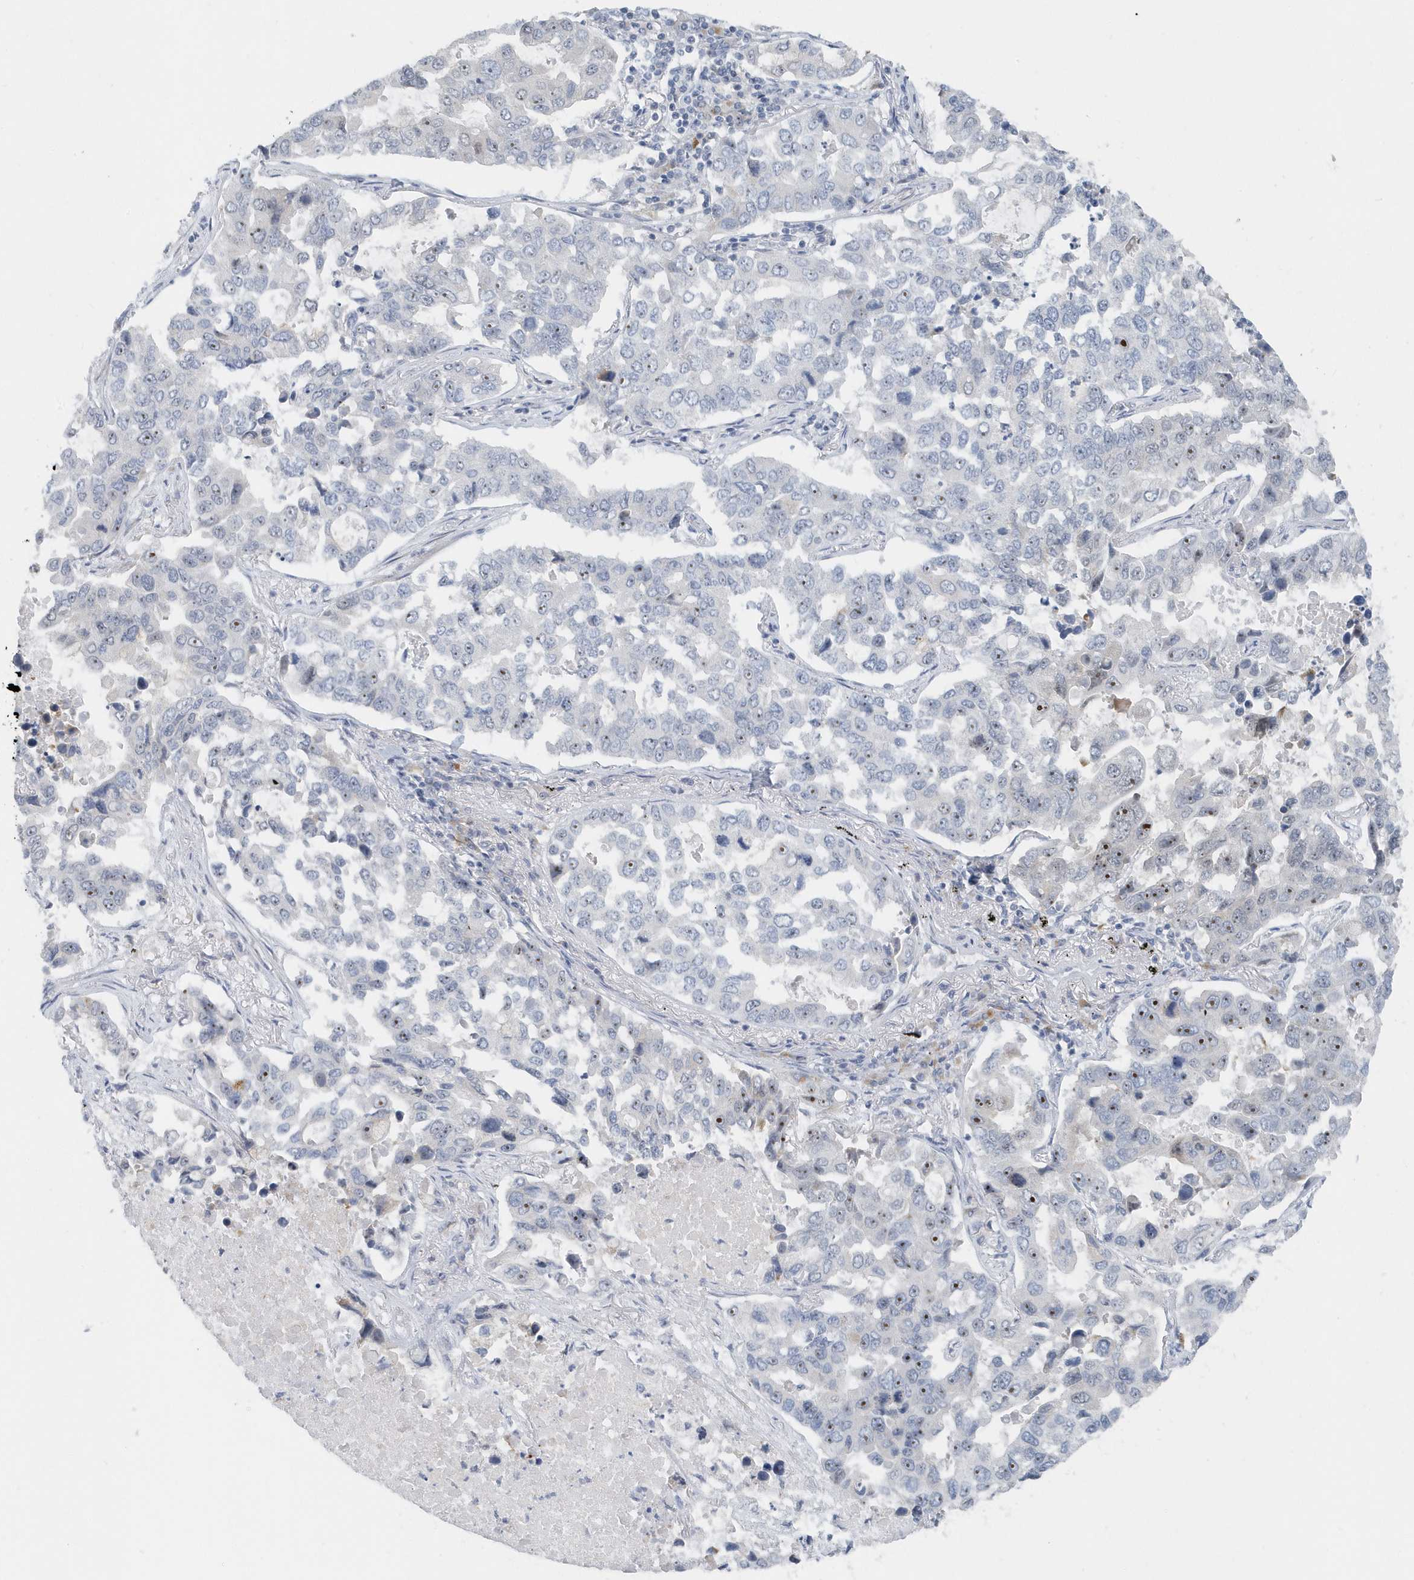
{"staining": {"intensity": "strong", "quantity": "<25%", "location": "nuclear"}, "tissue": "lung cancer", "cell_type": "Tumor cells", "image_type": "cancer", "snomed": [{"axis": "morphology", "description": "Adenocarcinoma, NOS"}, {"axis": "topography", "description": "Lung"}], "caption": "Protein staining demonstrates strong nuclear positivity in about <25% of tumor cells in lung cancer.", "gene": "RPF2", "patient": {"sex": "male", "age": 64}}